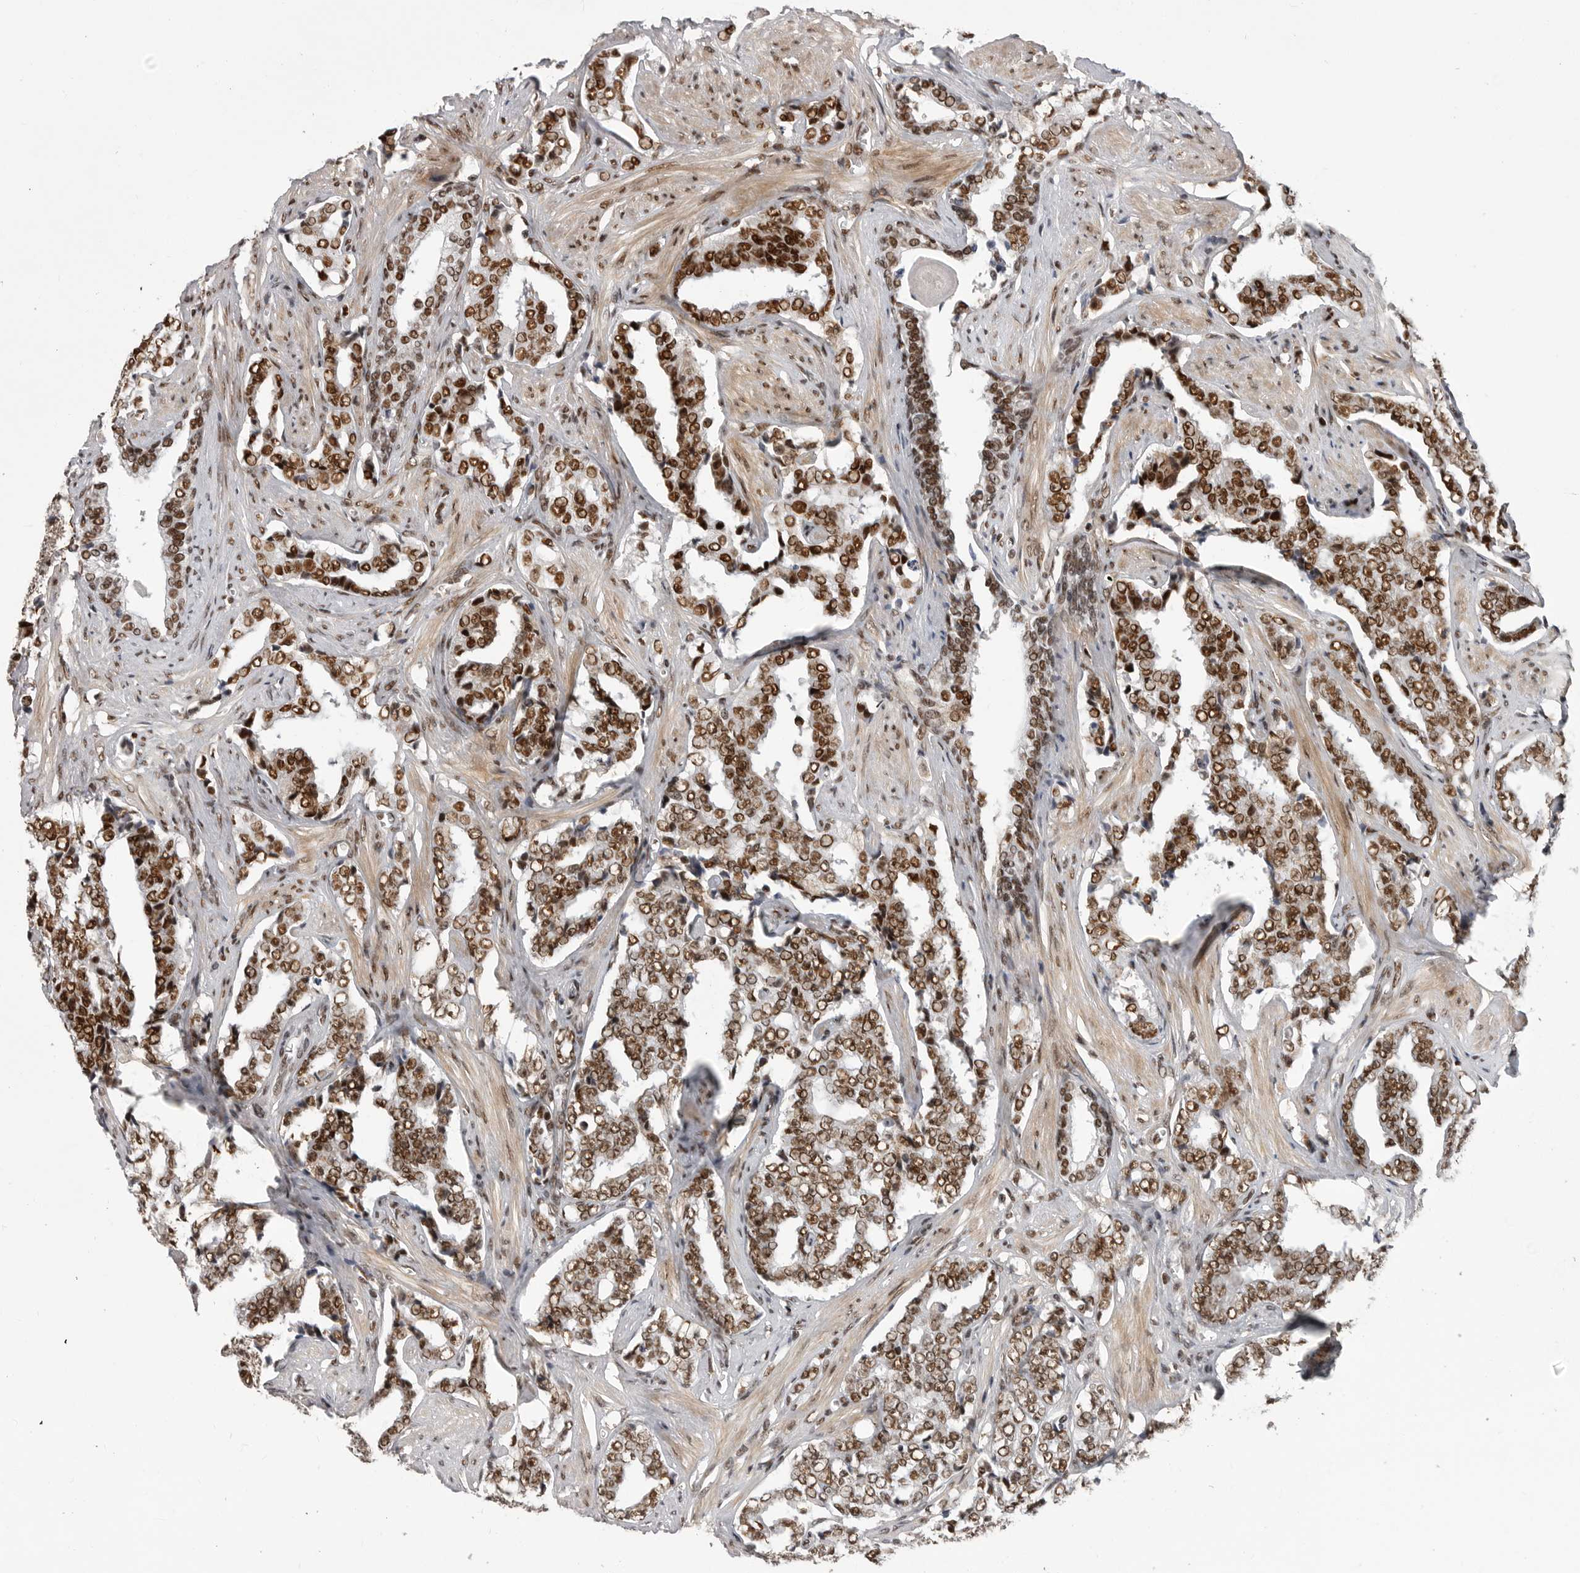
{"staining": {"intensity": "strong", "quantity": ">75%", "location": "nuclear"}, "tissue": "prostate cancer", "cell_type": "Tumor cells", "image_type": "cancer", "snomed": [{"axis": "morphology", "description": "Adenocarcinoma, High grade"}, {"axis": "topography", "description": "Prostate"}], "caption": "DAB immunohistochemical staining of prostate cancer demonstrates strong nuclear protein positivity in about >75% of tumor cells. (Stains: DAB in brown, nuclei in blue, Microscopy: brightfield microscopy at high magnification).", "gene": "PPP1R8", "patient": {"sex": "male", "age": 71}}